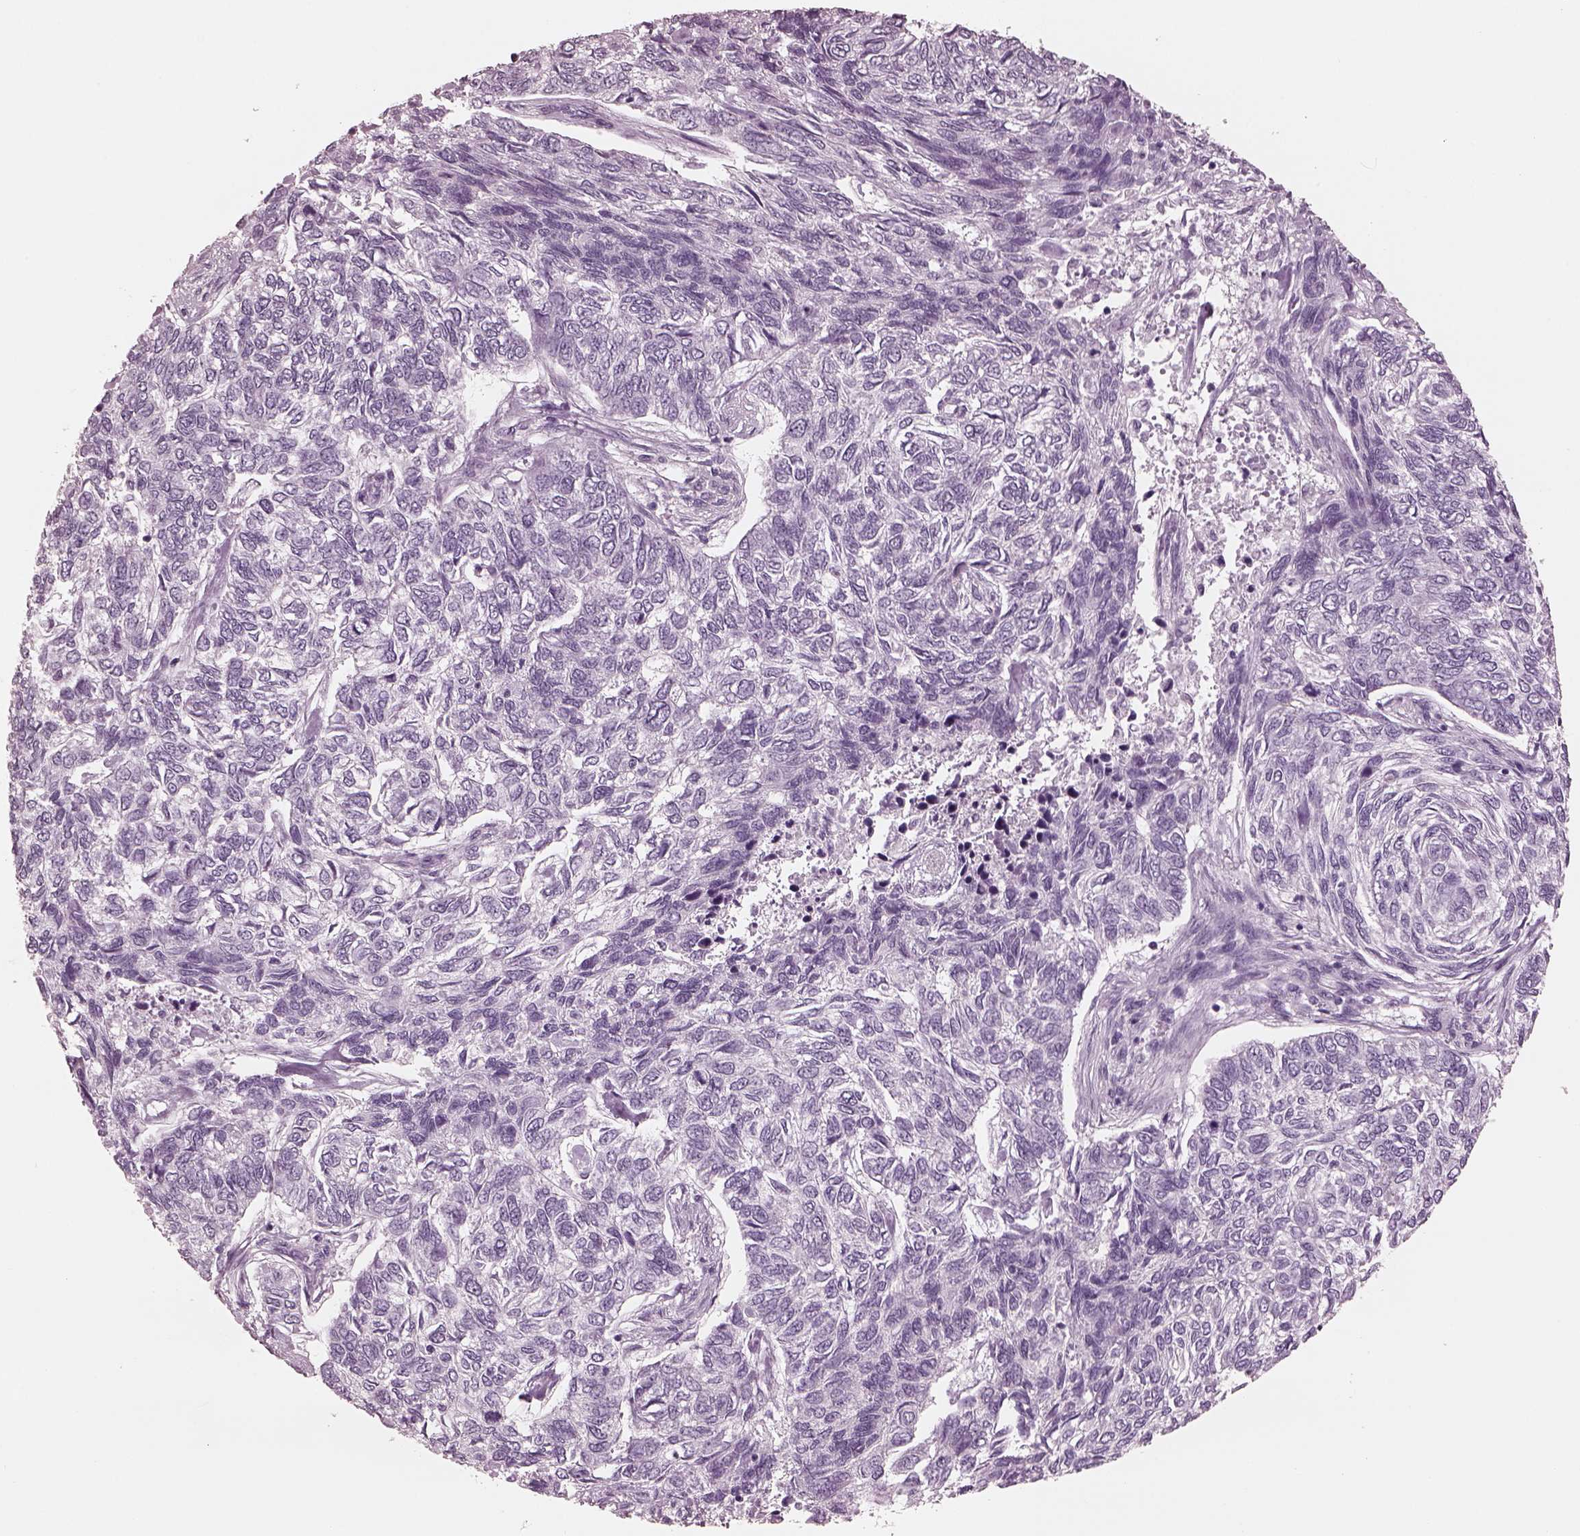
{"staining": {"intensity": "negative", "quantity": "none", "location": "none"}, "tissue": "skin cancer", "cell_type": "Tumor cells", "image_type": "cancer", "snomed": [{"axis": "morphology", "description": "Basal cell carcinoma"}, {"axis": "topography", "description": "Skin"}], "caption": "High magnification brightfield microscopy of skin cancer (basal cell carcinoma) stained with DAB (brown) and counterstained with hematoxylin (blue): tumor cells show no significant staining.", "gene": "EIF4E1B", "patient": {"sex": "female", "age": 65}}